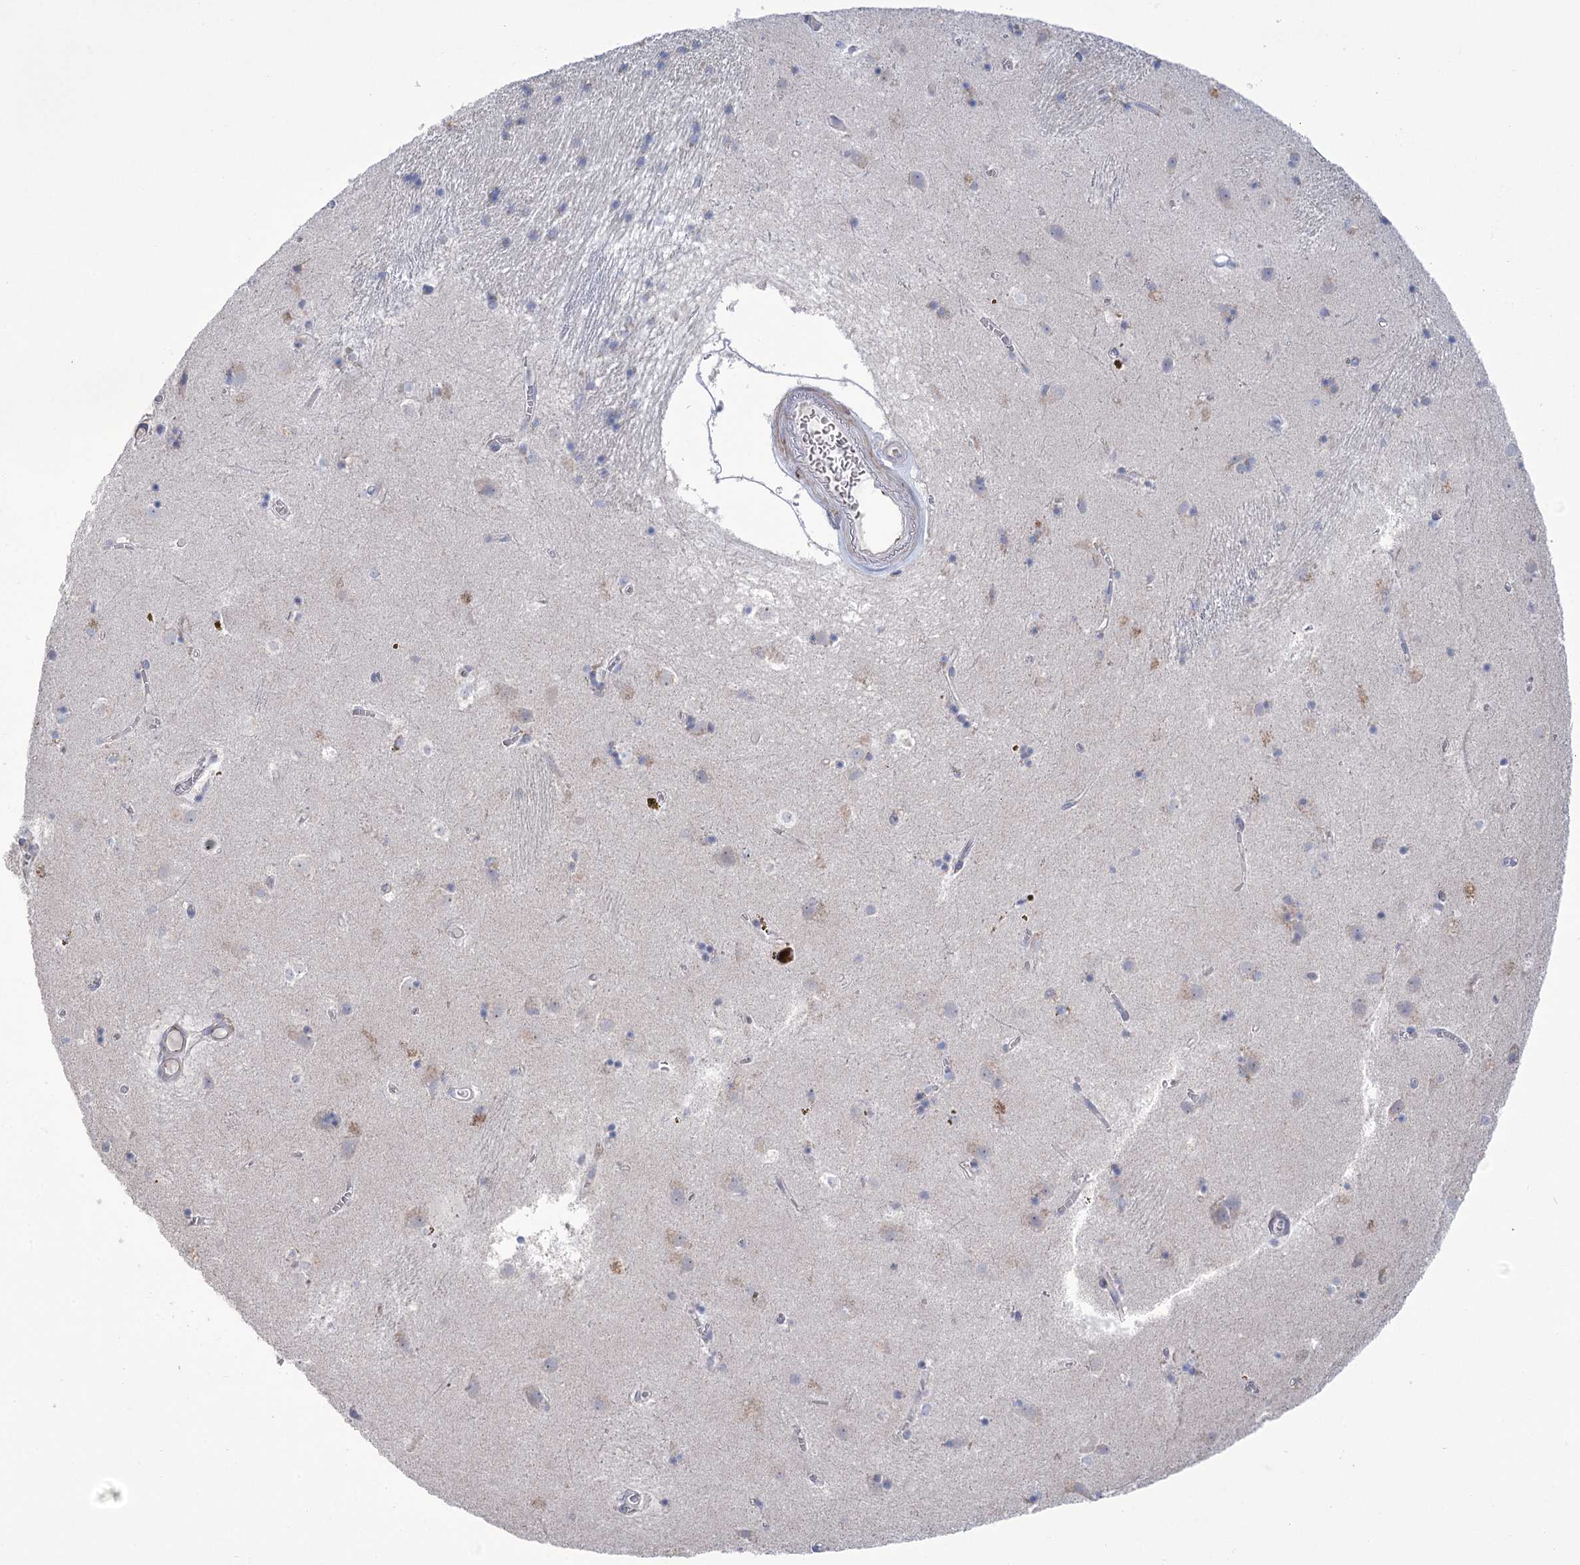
{"staining": {"intensity": "negative", "quantity": "none", "location": "none"}, "tissue": "caudate", "cell_type": "Glial cells", "image_type": "normal", "snomed": [{"axis": "morphology", "description": "Normal tissue, NOS"}, {"axis": "topography", "description": "Lateral ventricle wall"}], "caption": "A high-resolution micrograph shows IHC staining of unremarkable caudate, which exhibits no significant expression in glial cells. The staining was performed using DAB to visualize the protein expression in brown, while the nuclei were stained in blue with hematoxylin (Magnification: 20x).", "gene": "NME7", "patient": {"sex": "male", "age": 70}}